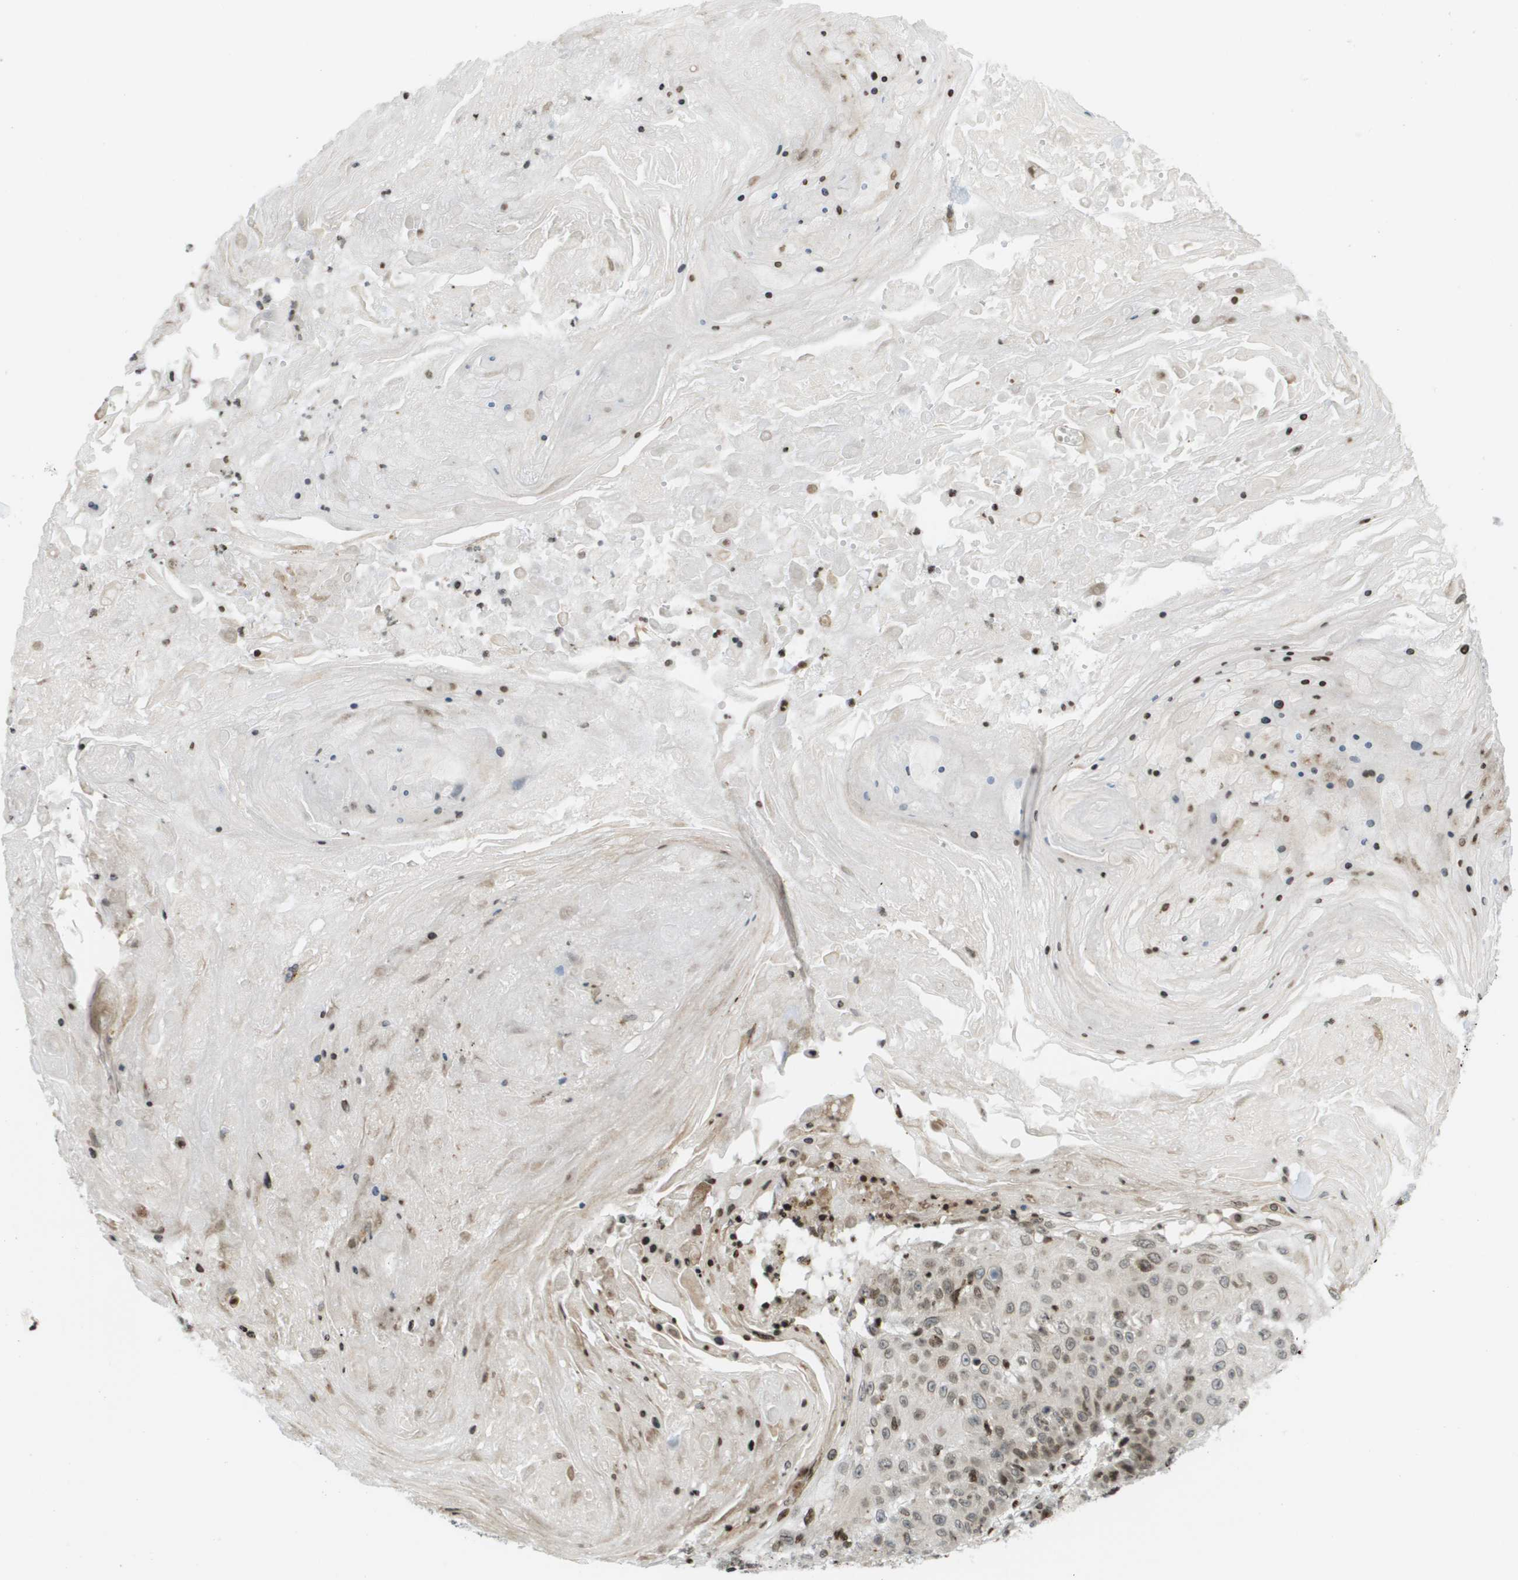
{"staining": {"intensity": "weak", "quantity": ">75%", "location": "cytoplasmic/membranous,nuclear"}, "tissue": "skin cancer", "cell_type": "Tumor cells", "image_type": "cancer", "snomed": [{"axis": "morphology", "description": "Squamous cell carcinoma, NOS"}, {"axis": "topography", "description": "Skin"}], "caption": "Skin squamous cell carcinoma was stained to show a protein in brown. There is low levels of weak cytoplasmic/membranous and nuclear expression in approximately >75% of tumor cells.", "gene": "EVC", "patient": {"sex": "male", "age": 86}}